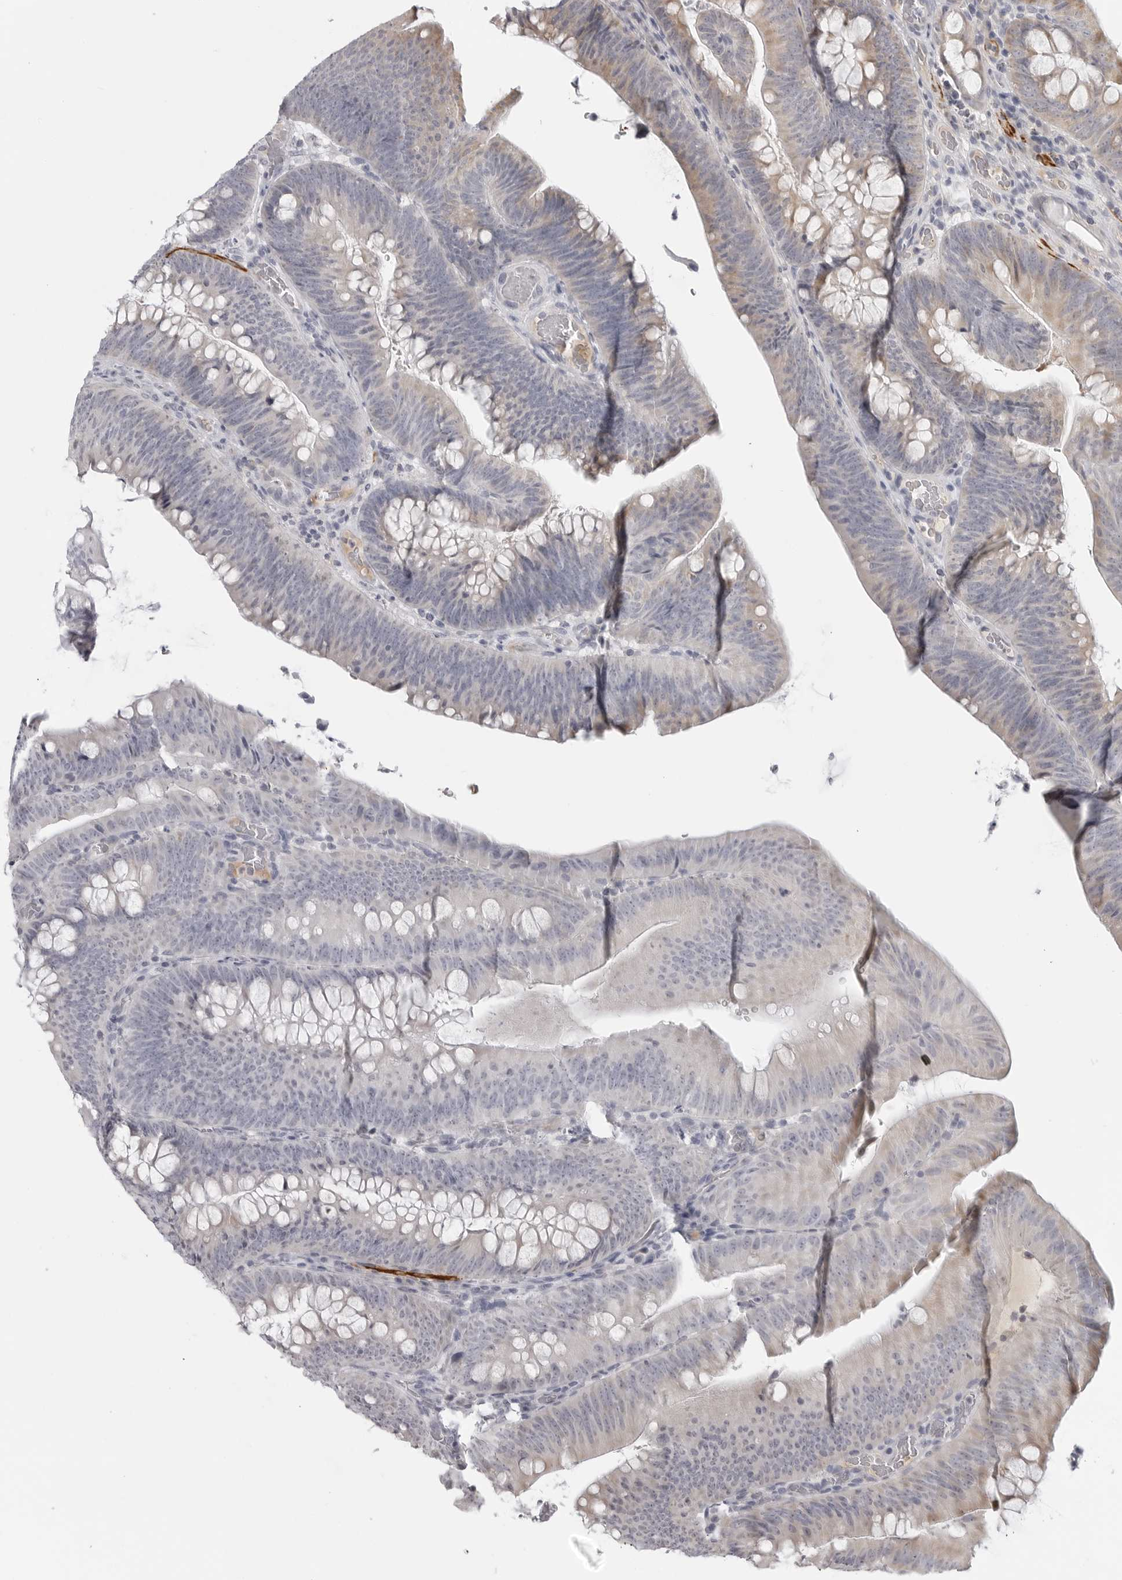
{"staining": {"intensity": "moderate", "quantity": "<25%", "location": "cytoplasmic/membranous"}, "tissue": "colorectal cancer", "cell_type": "Tumor cells", "image_type": "cancer", "snomed": [{"axis": "morphology", "description": "Normal tissue, NOS"}, {"axis": "topography", "description": "Colon"}], "caption": "A high-resolution image shows immunohistochemistry staining of colorectal cancer, which demonstrates moderate cytoplasmic/membranous expression in about <25% of tumor cells. The staining is performed using DAB (3,3'-diaminobenzidine) brown chromogen to label protein expression. The nuclei are counter-stained blue using hematoxylin.", "gene": "MAP7D1", "patient": {"sex": "female", "age": 82}}